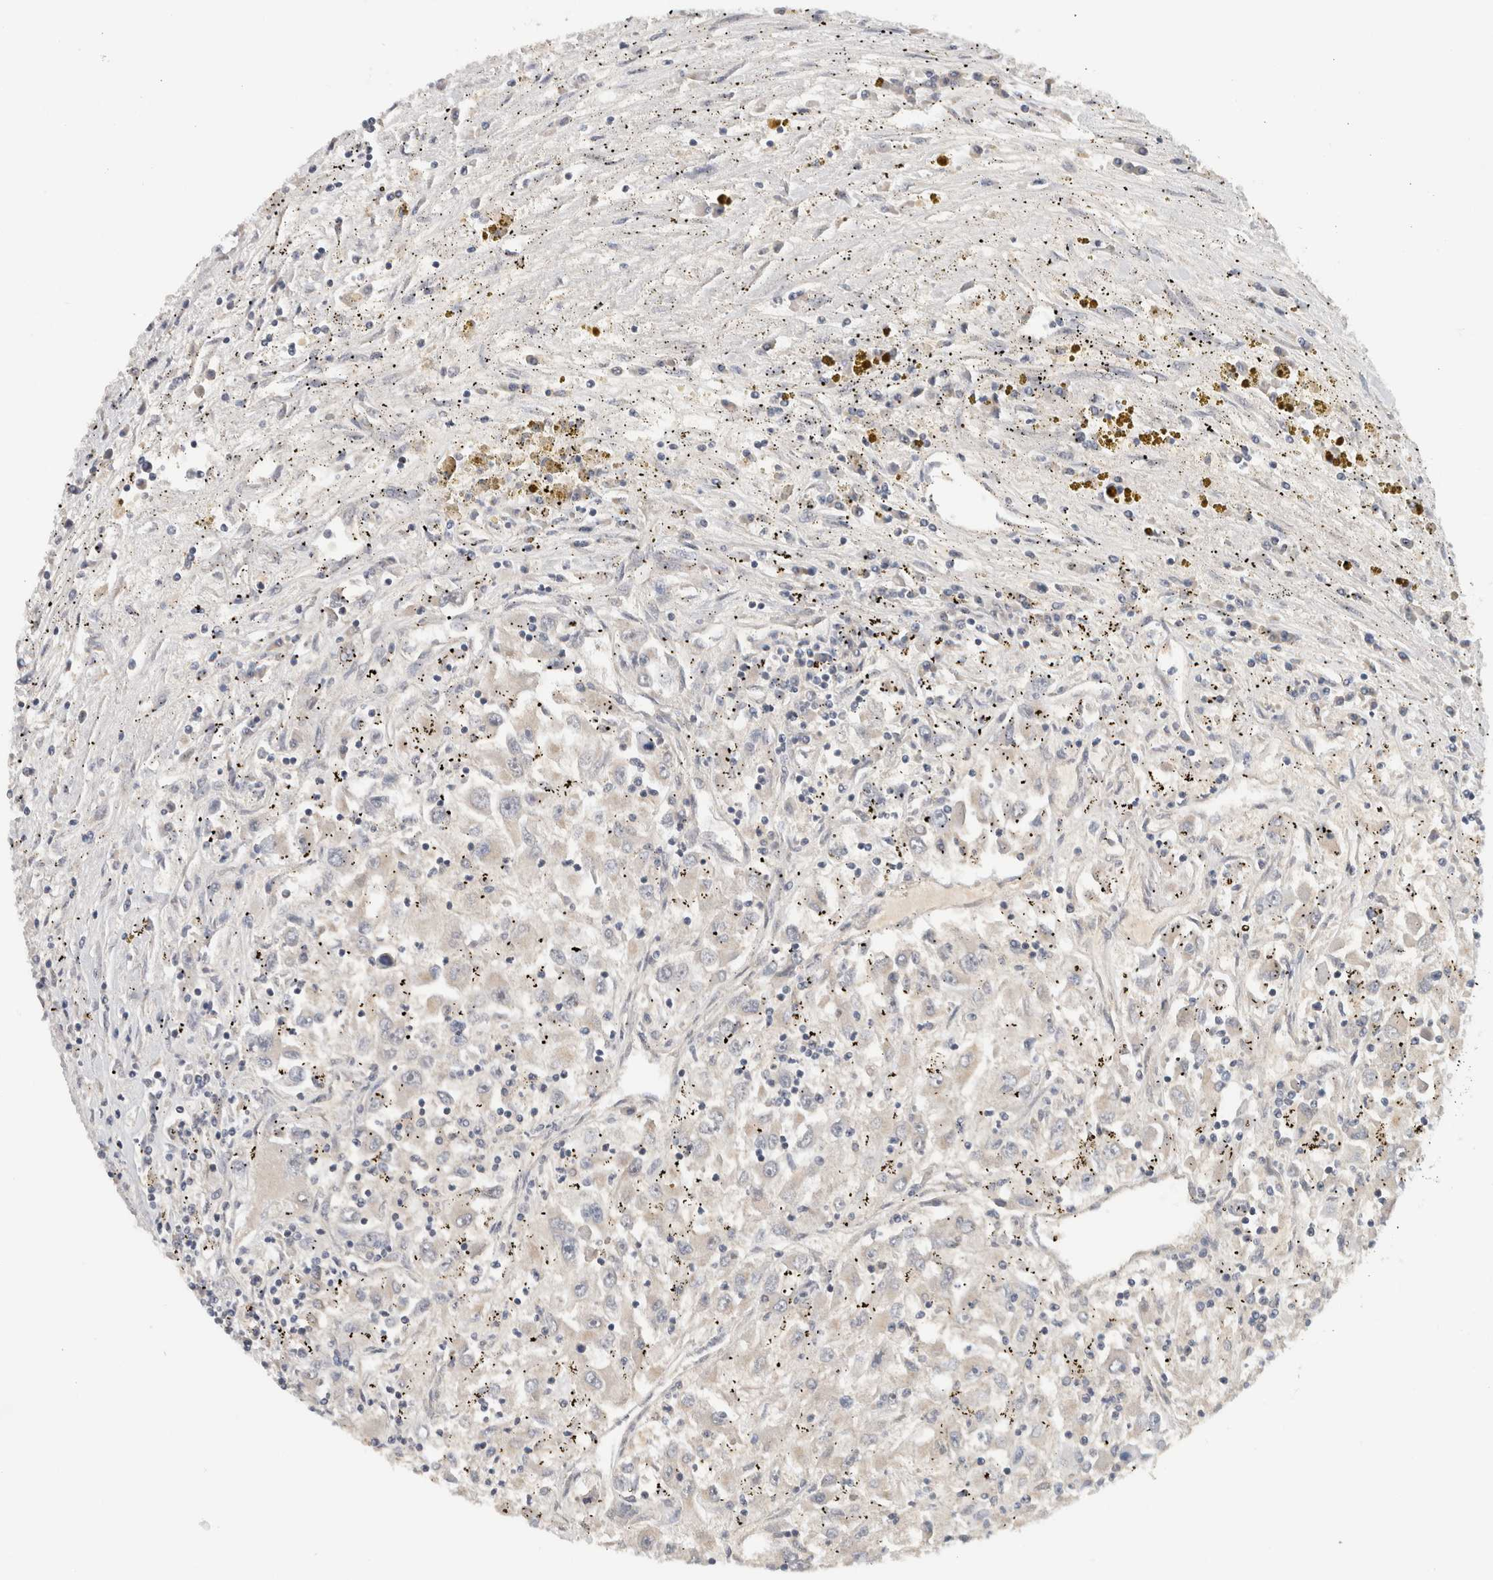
{"staining": {"intensity": "negative", "quantity": "none", "location": "none"}, "tissue": "renal cancer", "cell_type": "Tumor cells", "image_type": "cancer", "snomed": [{"axis": "morphology", "description": "Adenocarcinoma, NOS"}, {"axis": "topography", "description": "Kidney"}], "caption": "This is a image of IHC staining of renal adenocarcinoma, which shows no positivity in tumor cells.", "gene": "HCN3", "patient": {"sex": "female", "age": 52}}